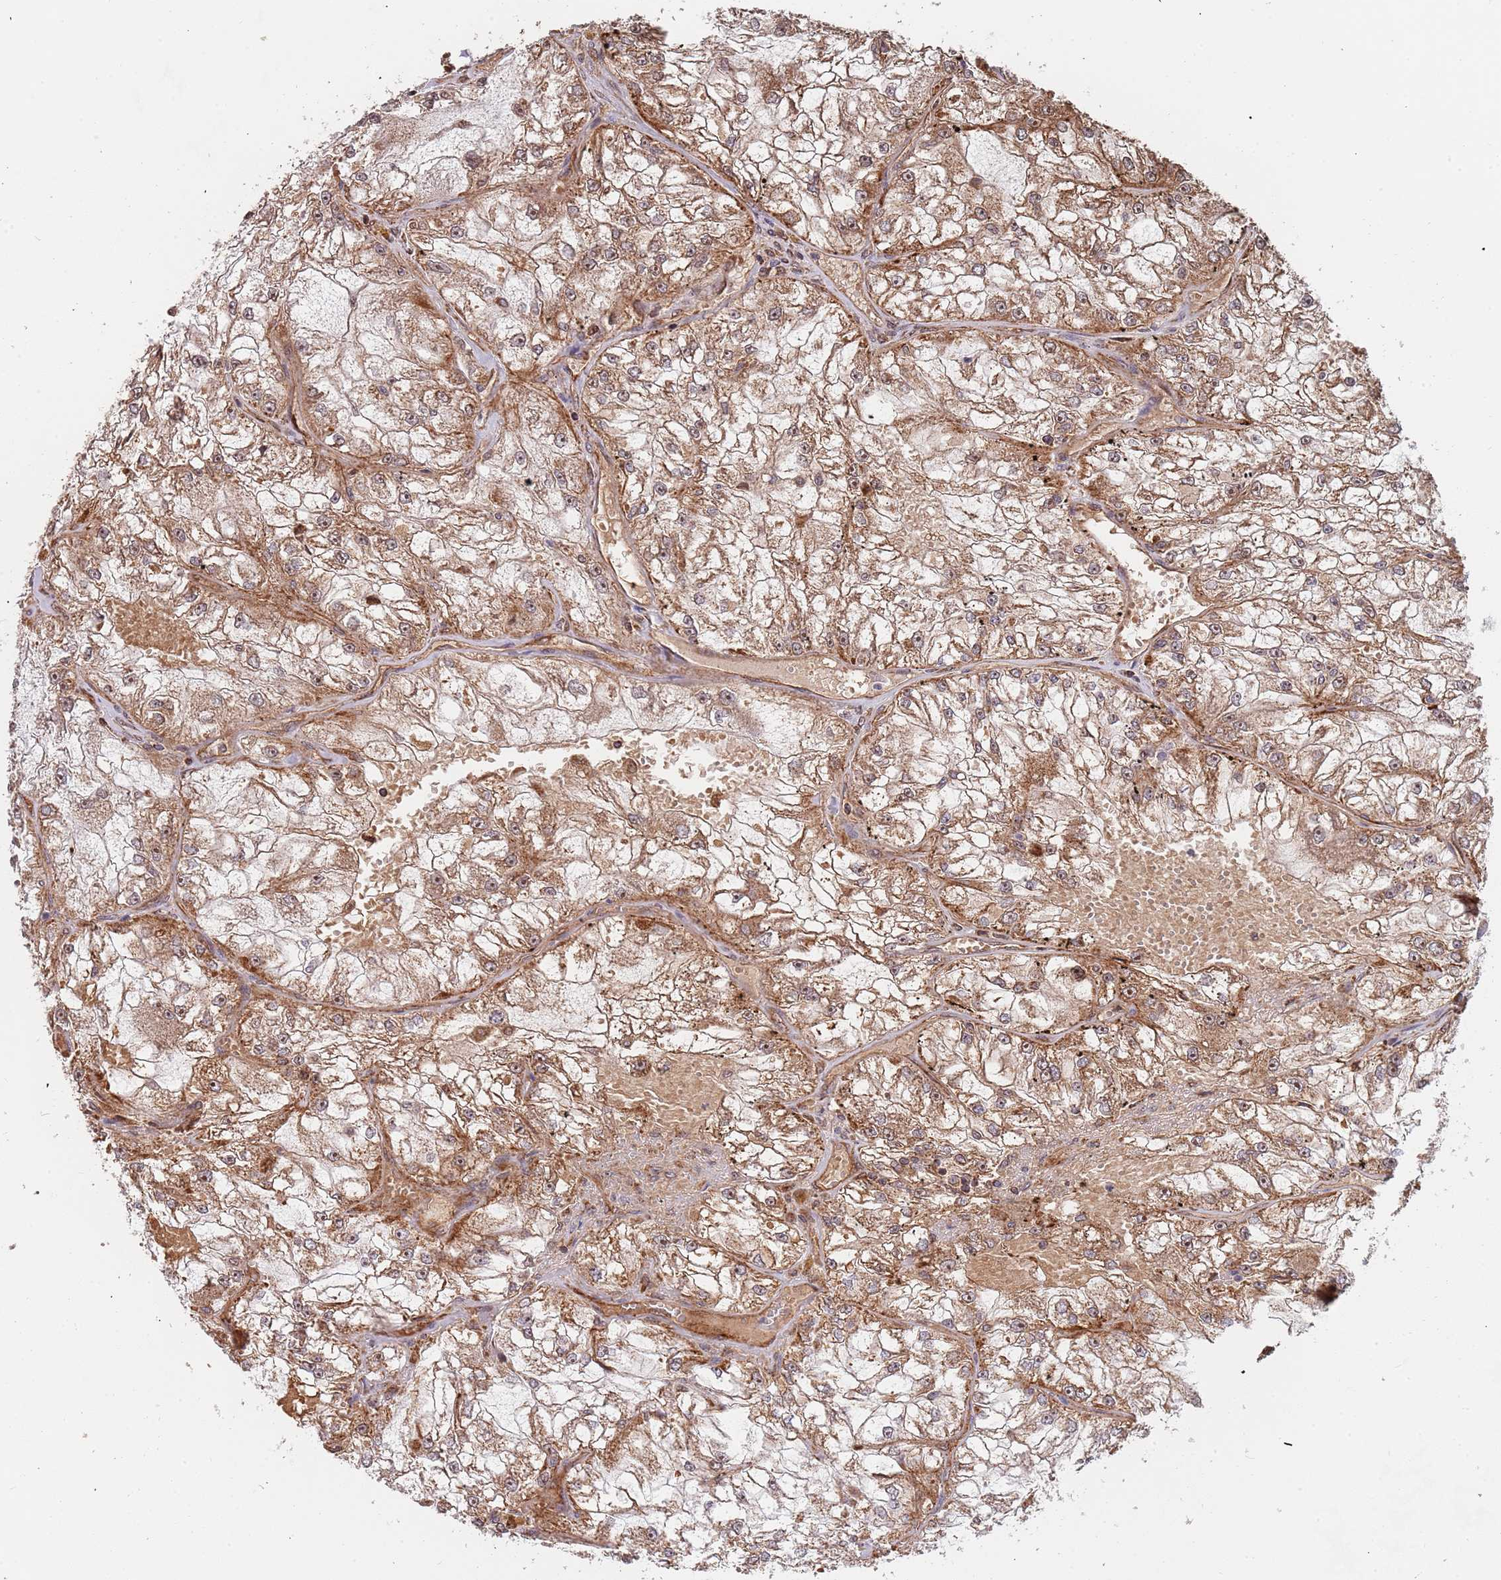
{"staining": {"intensity": "moderate", "quantity": ">75%", "location": "cytoplasmic/membranous"}, "tissue": "renal cancer", "cell_type": "Tumor cells", "image_type": "cancer", "snomed": [{"axis": "morphology", "description": "Adenocarcinoma, NOS"}, {"axis": "topography", "description": "Kidney"}], "caption": "Renal cancer (adenocarcinoma) stained with DAB (3,3'-diaminobenzidine) IHC exhibits medium levels of moderate cytoplasmic/membranous staining in about >75% of tumor cells.", "gene": "DCHS1", "patient": {"sex": "female", "age": 72}}